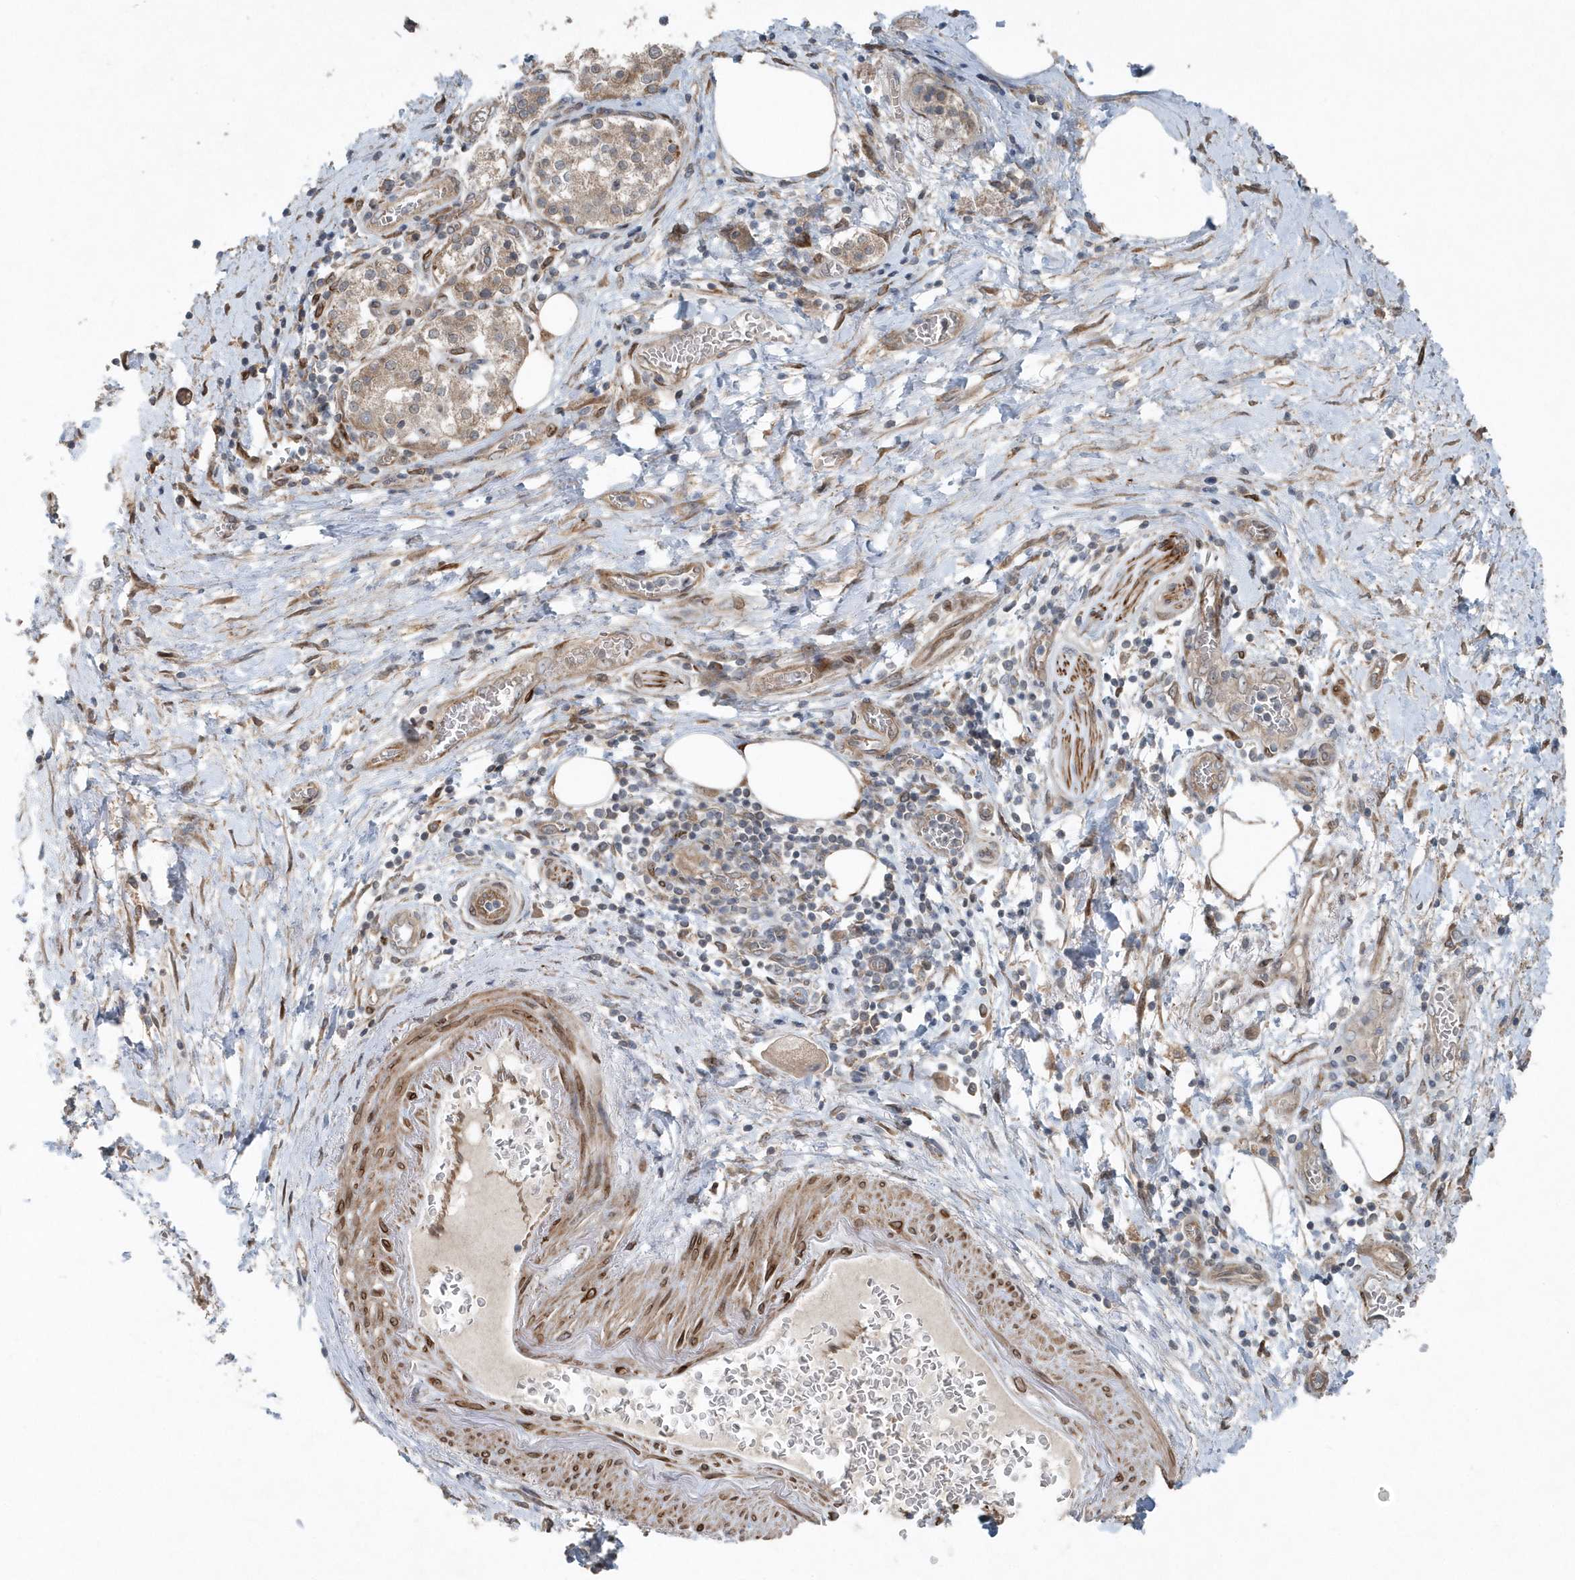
{"staining": {"intensity": "weak", "quantity": ">75%", "location": "cytoplasmic/membranous"}, "tissue": "pancreatic cancer", "cell_type": "Tumor cells", "image_type": "cancer", "snomed": [{"axis": "morphology", "description": "Normal tissue, NOS"}, {"axis": "morphology", "description": "Adenocarcinoma, NOS"}, {"axis": "topography", "description": "Pancreas"}], "caption": "Weak cytoplasmic/membranous expression is present in about >75% of tumor cells in adenocarcinoma (pancreatic). The staining was performed using DAB to visualize the protein expression in brown, while the nuclei were stained in blue with hematoxylin (Magnification: 20x).", "gene": "MCC", "patient": {"sex": "female", "age": 68}}